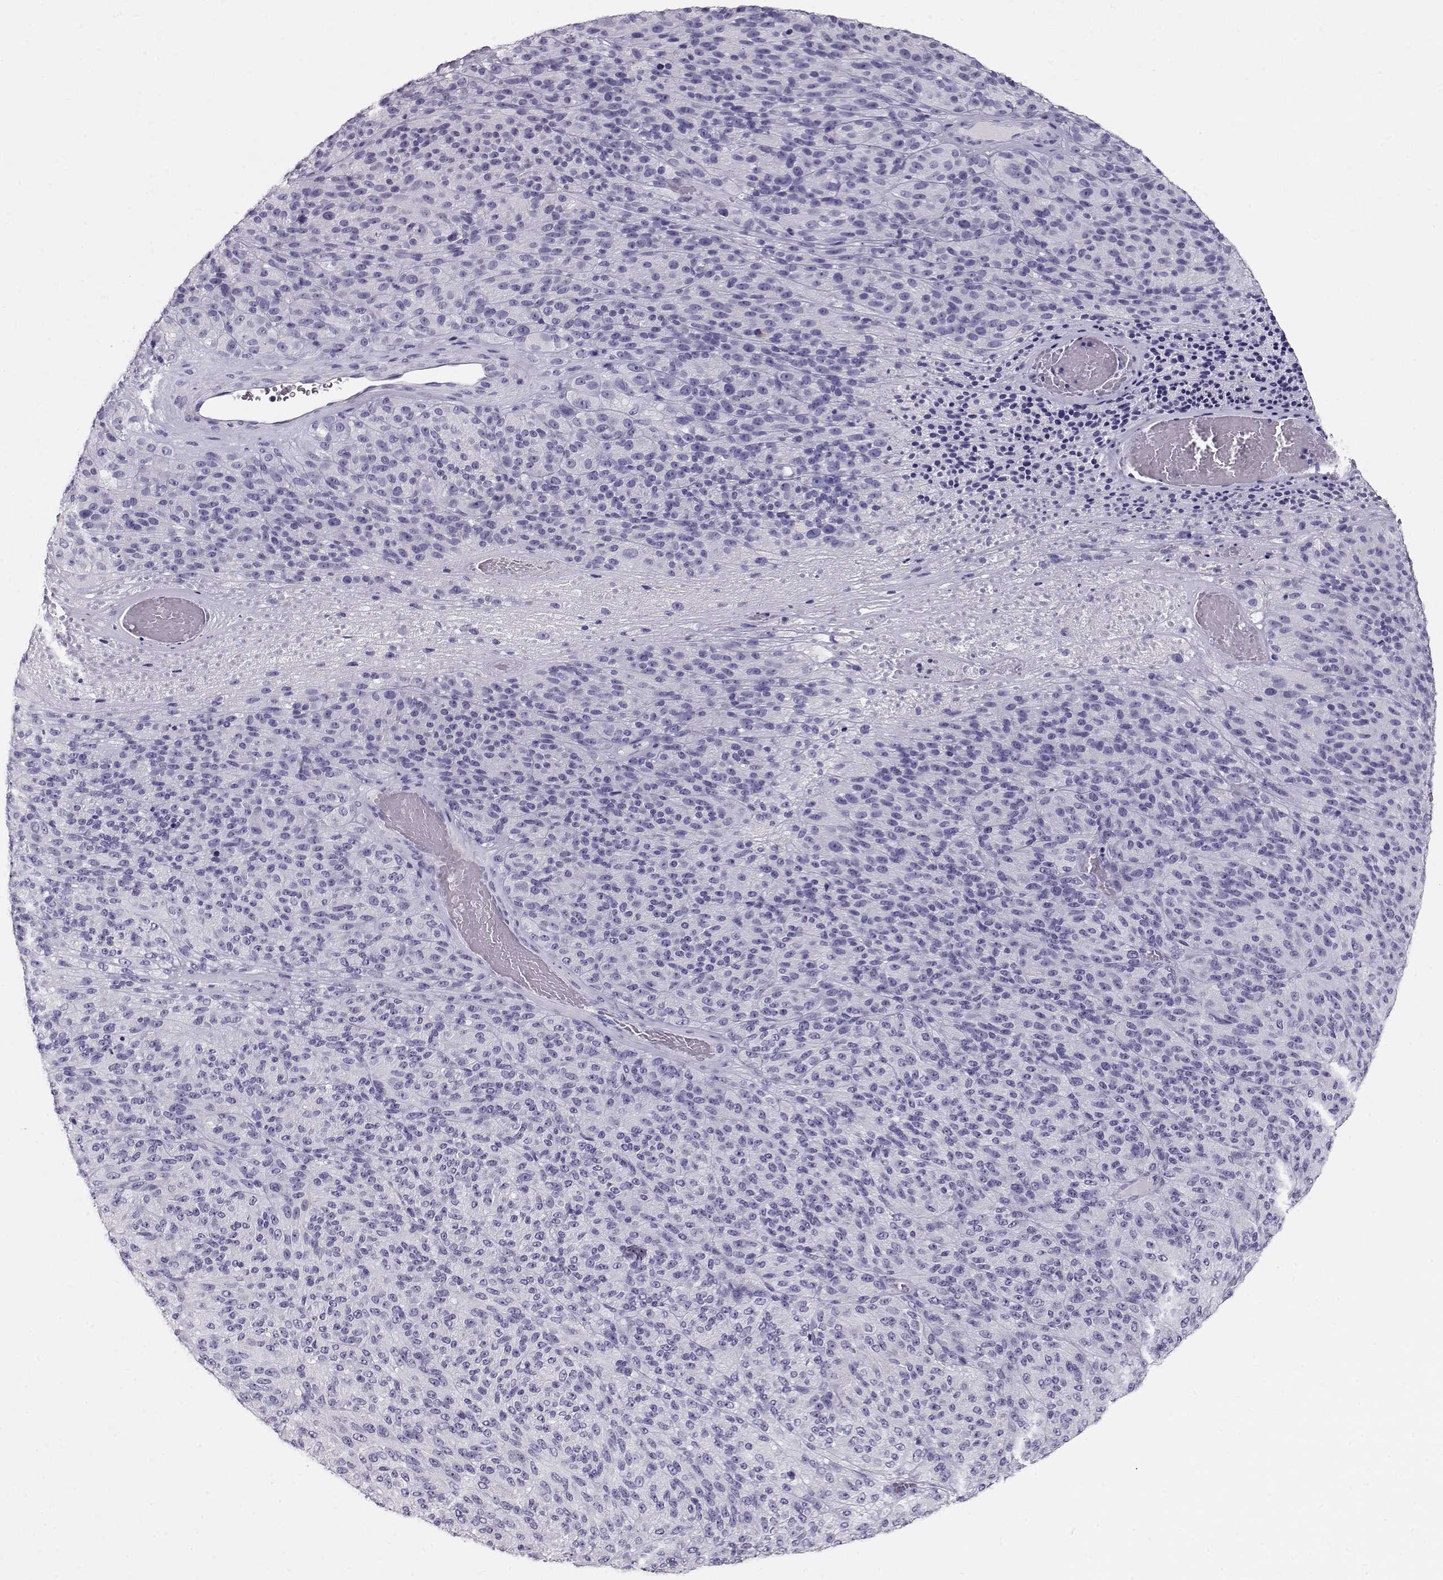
{"staining": {"intensity": "negative", "quantity": "none", "location": "none"}, "tissue": "melanoma", "cell_type": "Tumor cells", "image_type": "cancer", "snomed": [{"axis": "morphology", "description": "Malignant melanoma, Metastatic site"}, {"axis": "topography", "description": "Brain"}], "caption": "There is no significant positivity in tumor cells of malignant melanoma (metastatic site).", "gene": "ACTN2", "patient": {"sex": "female", "age": 56}}